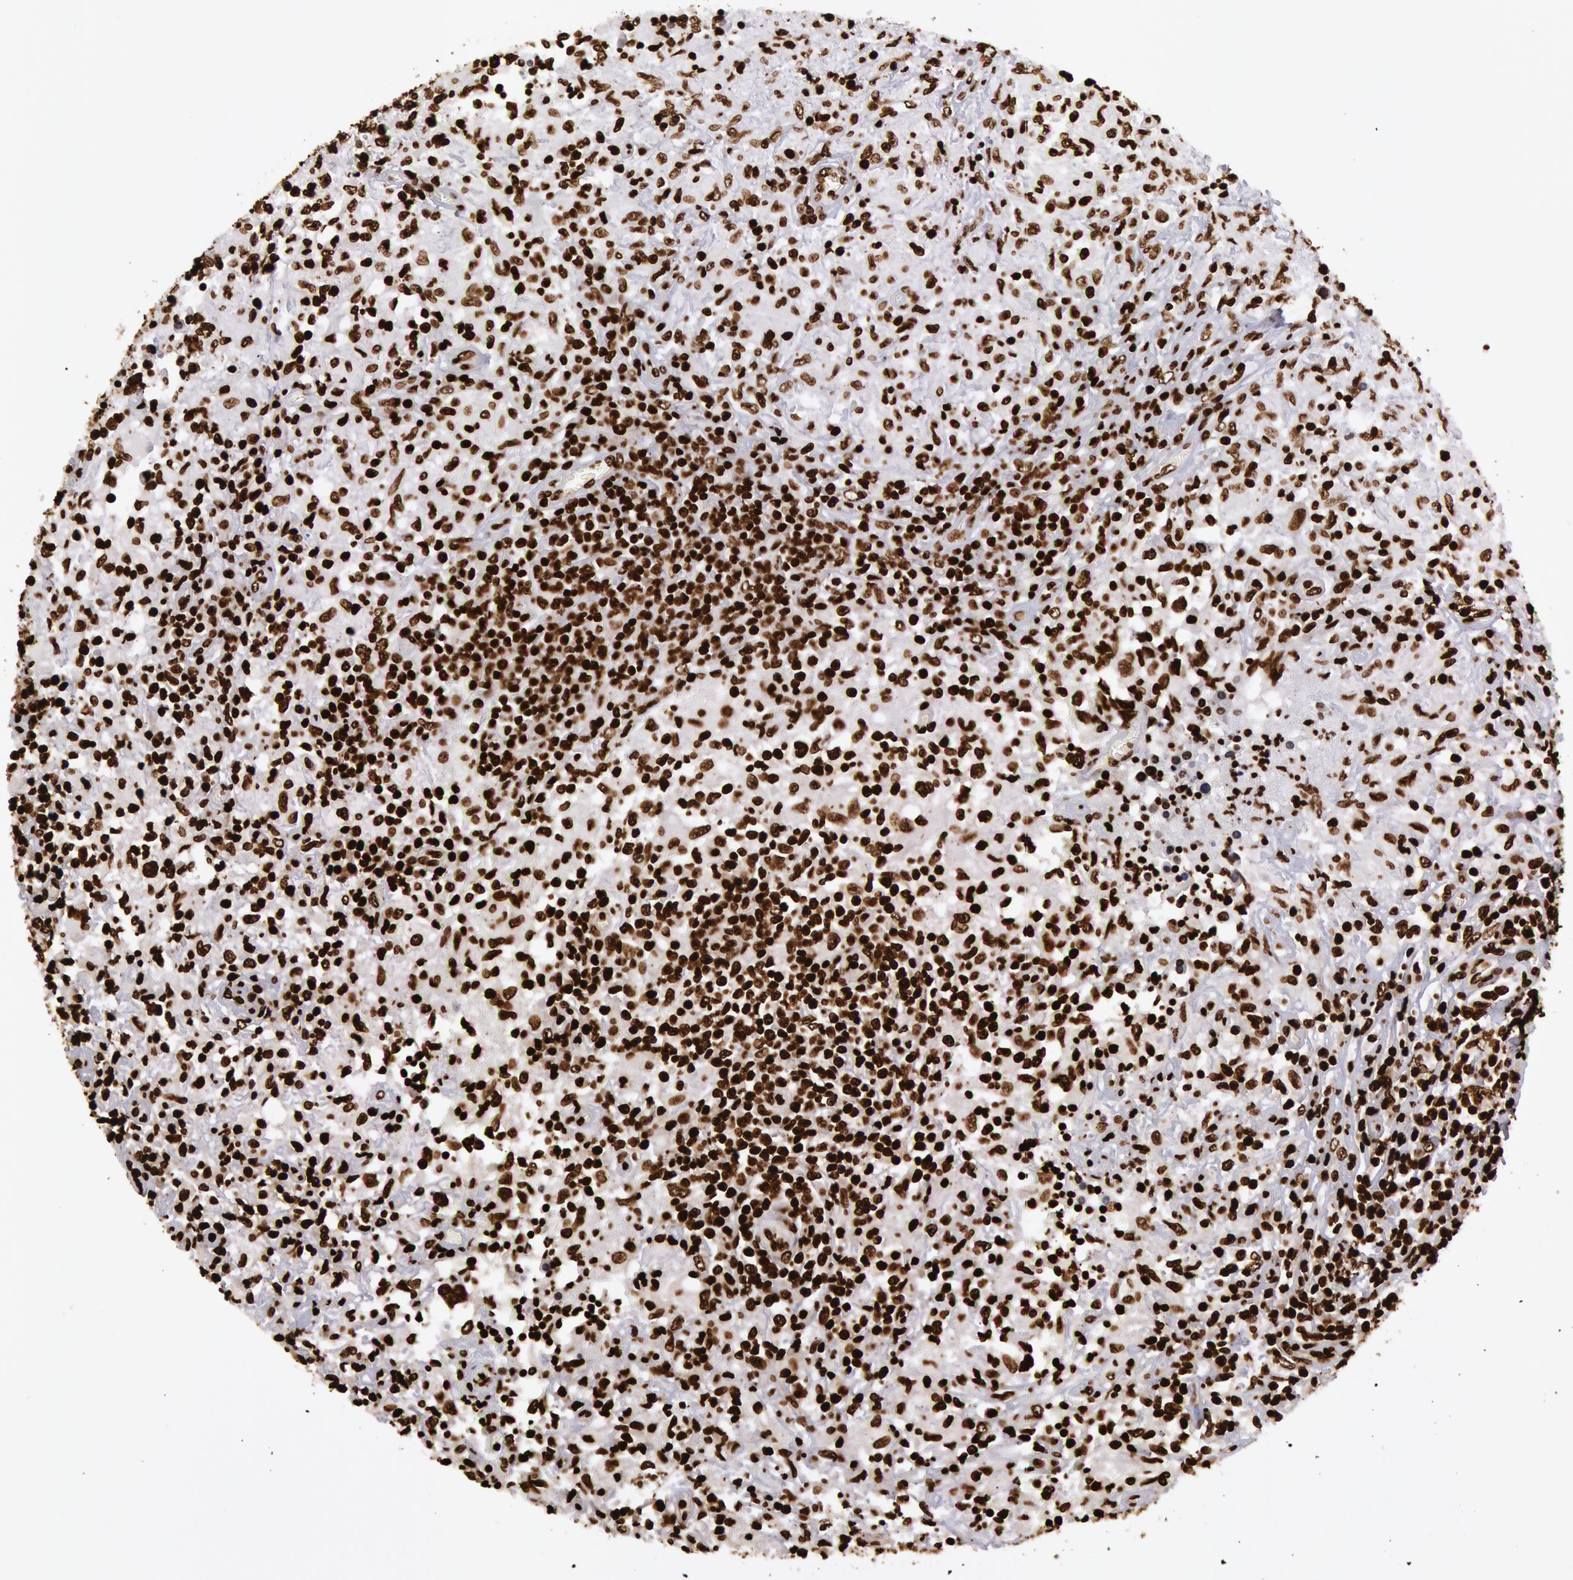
{"staining": {"intensity": "strong", "quantity": ">75%", "location": "nuclear"}, "tissue": "testis cancer", "cell_type": "Tumor cells", "image_type": "cancer", "snomed": [{"axis": "morphology", "description": "Seminoma, NOS"}, {"axis": "topography", "description": "Testis"}], "caption": "Protein staining demonstrates strong nuclear staining in approximately >75% of tumor cells in testis cancer.", "gene": "H3-4", "patient": {"sex": "male", "age": 34}}